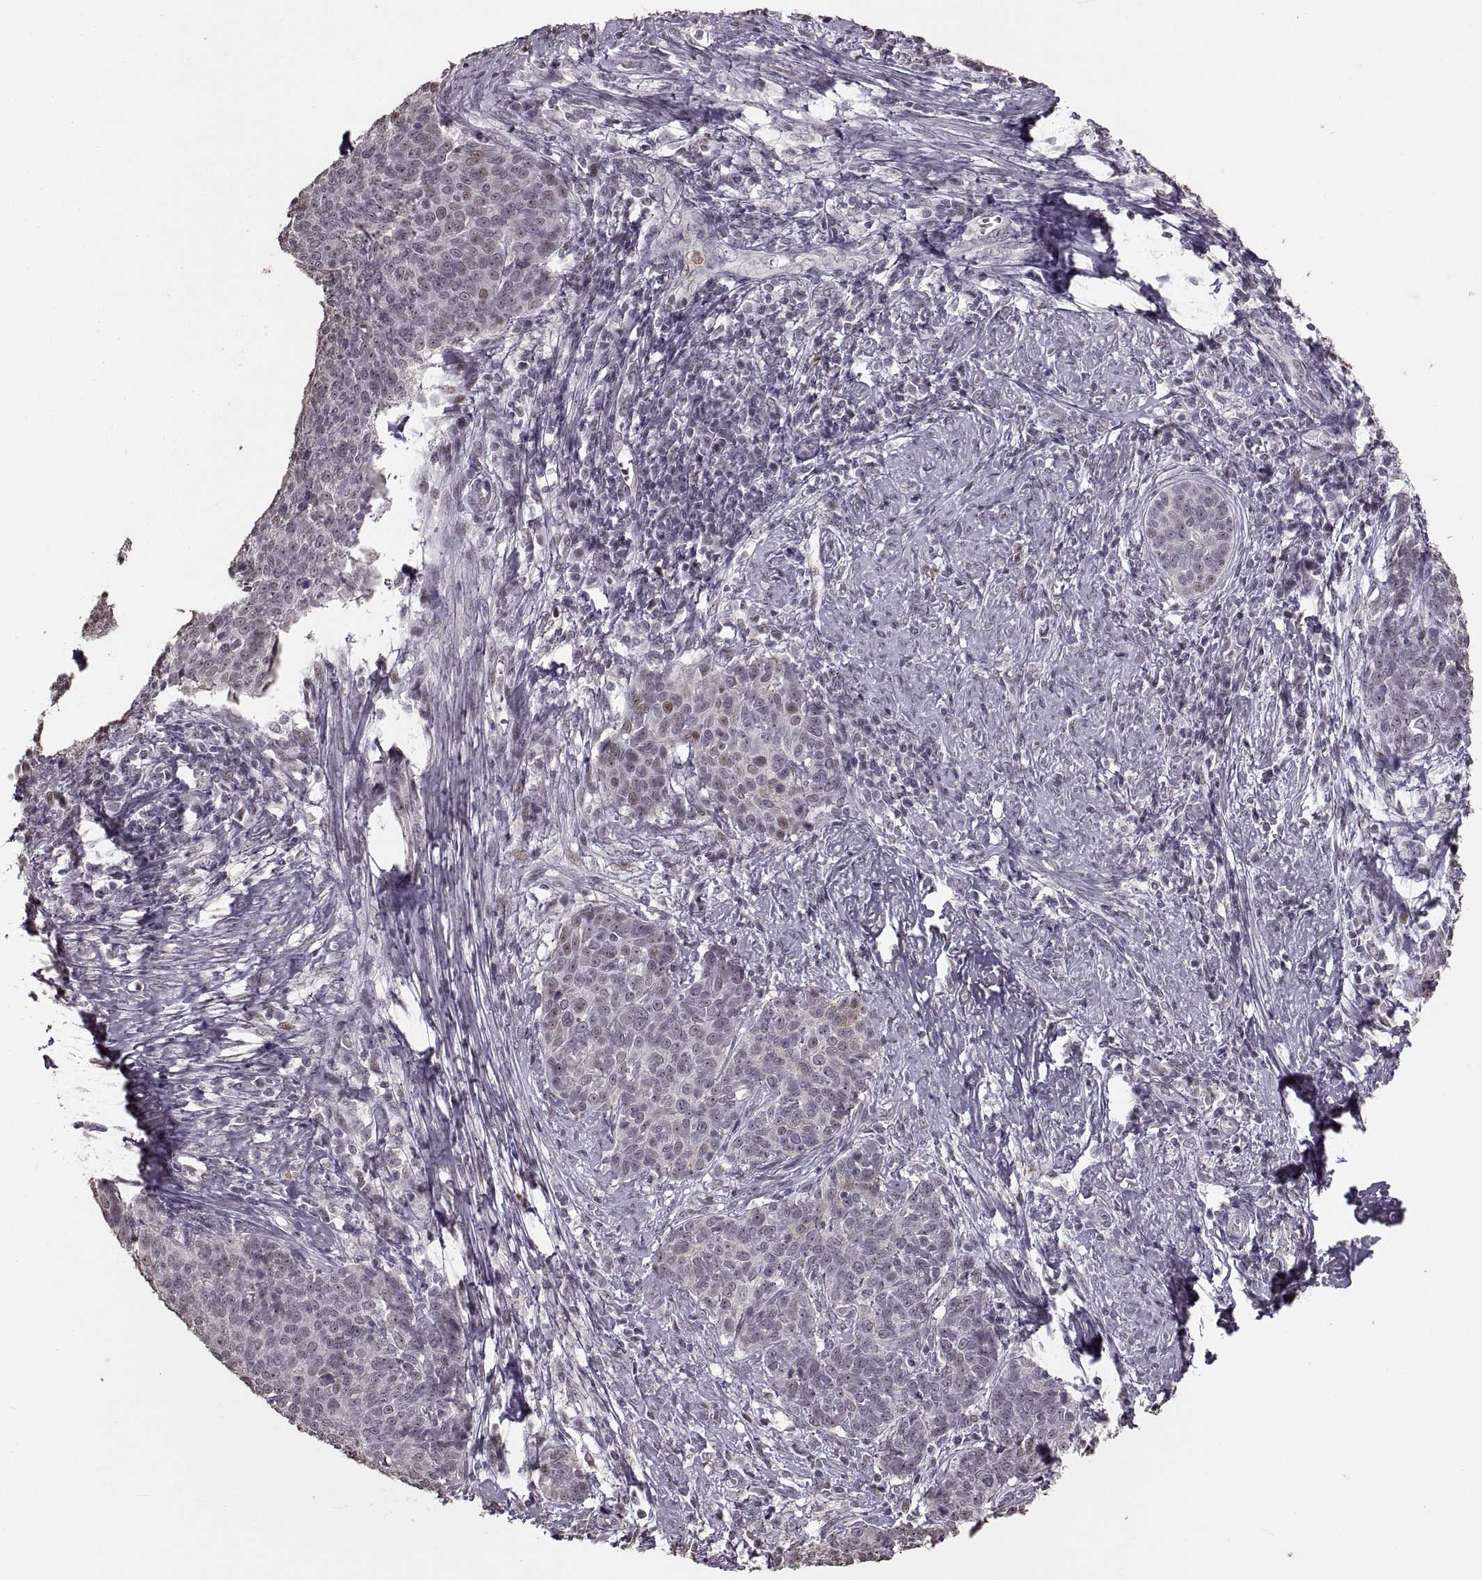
{"staining": {"intensity": "negative", "quantity": "none", "location": "none"}, "tissue": "cervical cancer", "cell_type": "Tumor cells", "image_type": "cancer", "snomed": [{"axis": "morphology", "description": "Squamous cell carcinoma, NOS"}, {"axis": "topography", "description": "Cervix"}], "caption": "Photomicrograph shows no protein expression in tumor cells of squamous cell carcinoma (cervical) tissue.", "gene": "PALS1", "patient": {"sex": "female", "age": 39}}